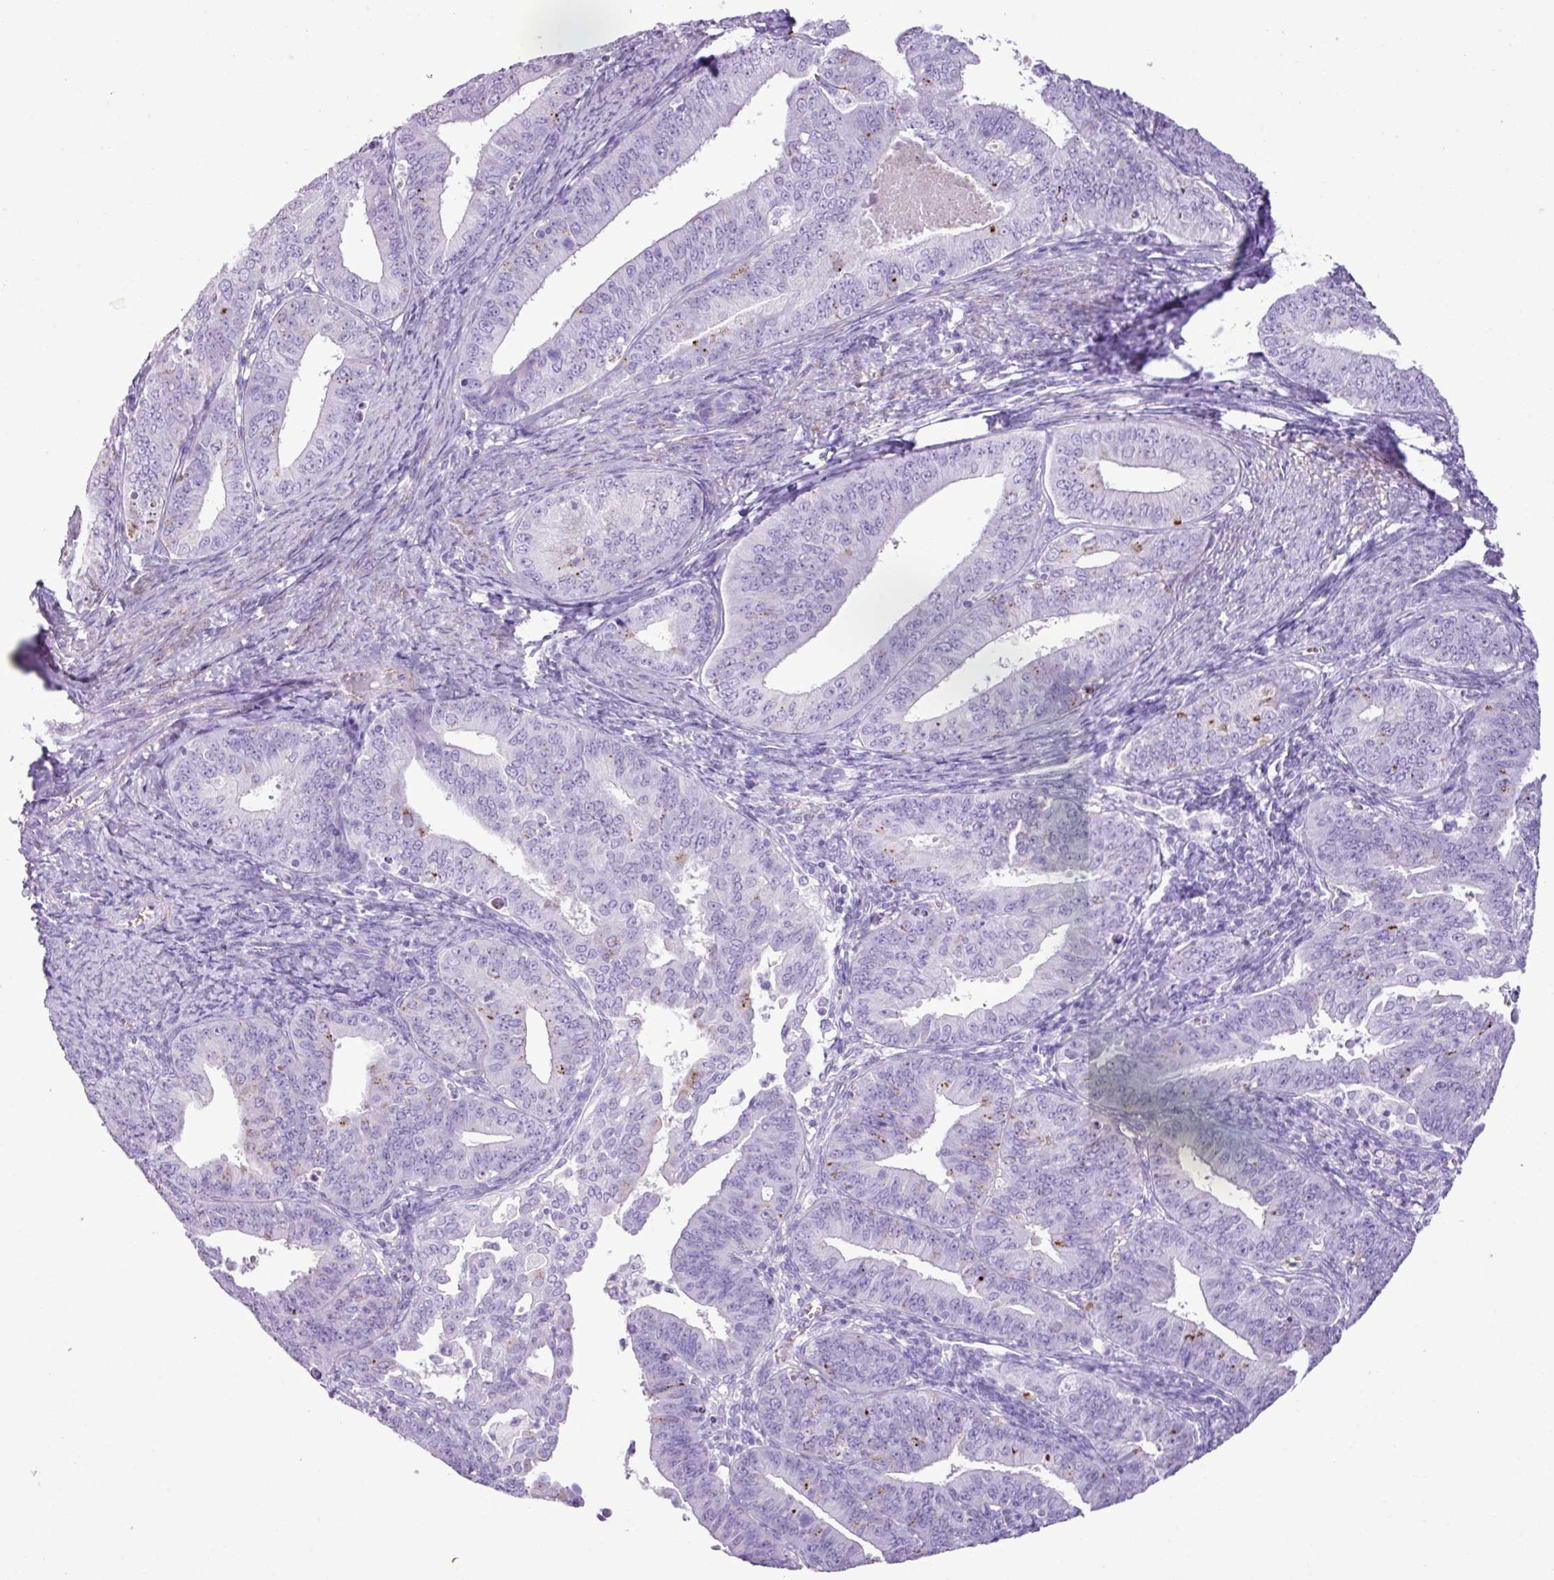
{"staining": {"intensity": "moderate", "quantity": "<25%", "location": "cytoplasmic/membranous"}, "tissue": "endometrial cancer", "cell_type": "Tumor cells", "image_type": "cancer", "snomed": [{"axis": "morphology", "description": "Adenocarcinoma, NOS"}, {"axis": "topography", "description": "Endometrium"}], "caption": "Endometrial cancer stained with DAB immunohistochemistry (IHC) shows low levels of moderate cytoplasmic/membranous positivity in about <25% of tumor cells.", "gene": "ZSCAN5A", "patient": {"sex": "female", "age": 73}}